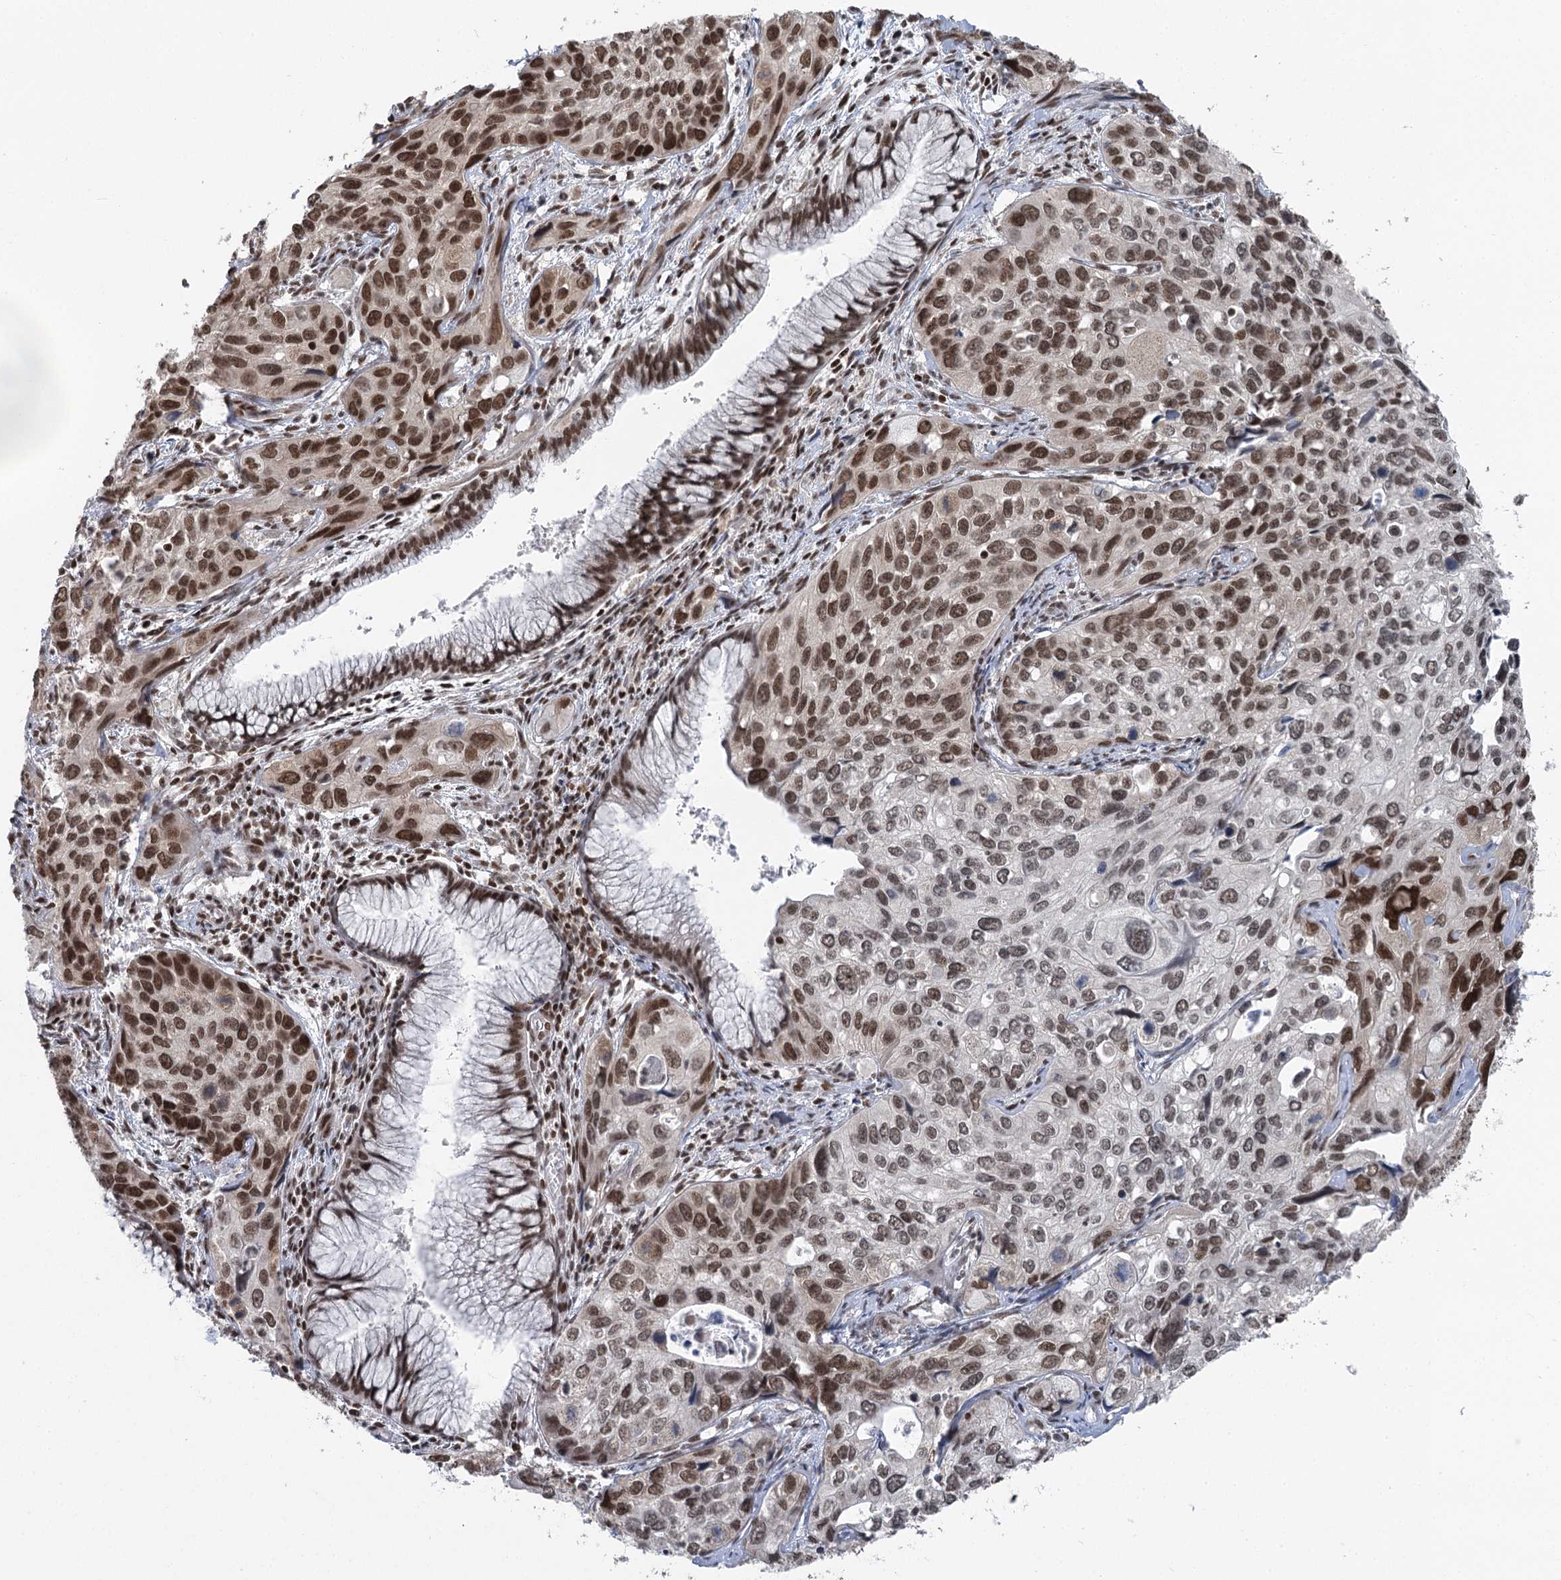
{"staining": {"intensity": "strong", "quantity": ">75%", "location": "nuclear"}, "tissue": "cervical cancer", "cell_type": "Tumor cells", "image_type": "cancer", "snomed": [{"axis": "morphology", "description": "Squamous cell carcinoma, NOS"}, {"axis": "topography", "description": "Cervix"}], "caption": "IHC of human cervical cancer (squamous cell carcinoma) exhibits high levels of strong nuclear positivity in approximately >75% of tumor cells.", "gene": "CGGBP1", "patient": {"sex": "female", "age": 55}}